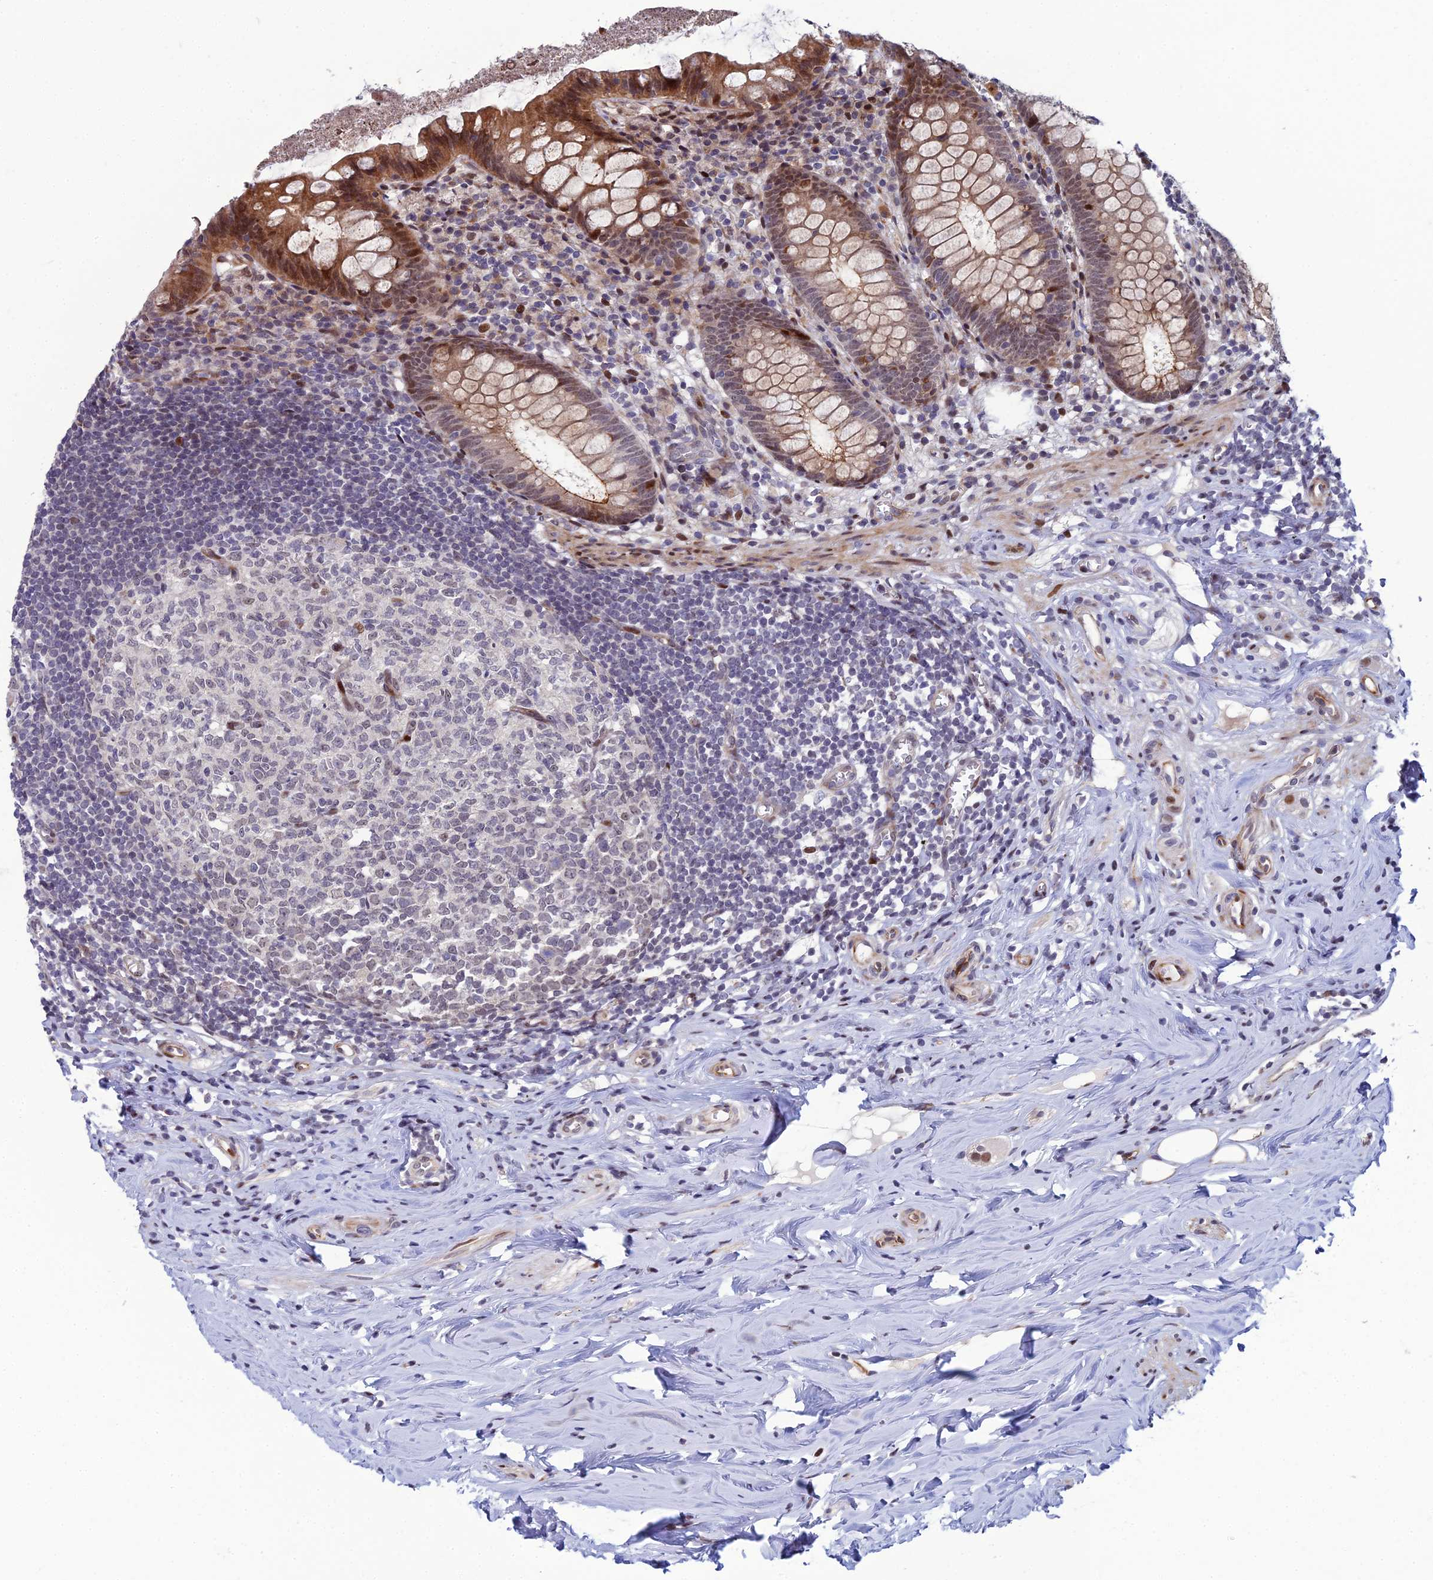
{"staining": {"intensity": "moderate", "quantity": "25%-75%", "location": "cytoplasmic/membranous,nuclear"}, "tissue": "appendix", "cell_type": "Glandular cells", "image_type": "normal", "snomed": [{"axis": "morphology", "description": "Normal tissue, NOS"}, {"axis": "topography", "description": "Appendix"}], "caption": "Glandular cells reveal moderate cytoplasmic/membranous,nuclear positivity in approximately 25%-75% of cells in unremarkable appendix.", "gene": "ZNF668", "patient": {"sex": "female", "age": 51}}